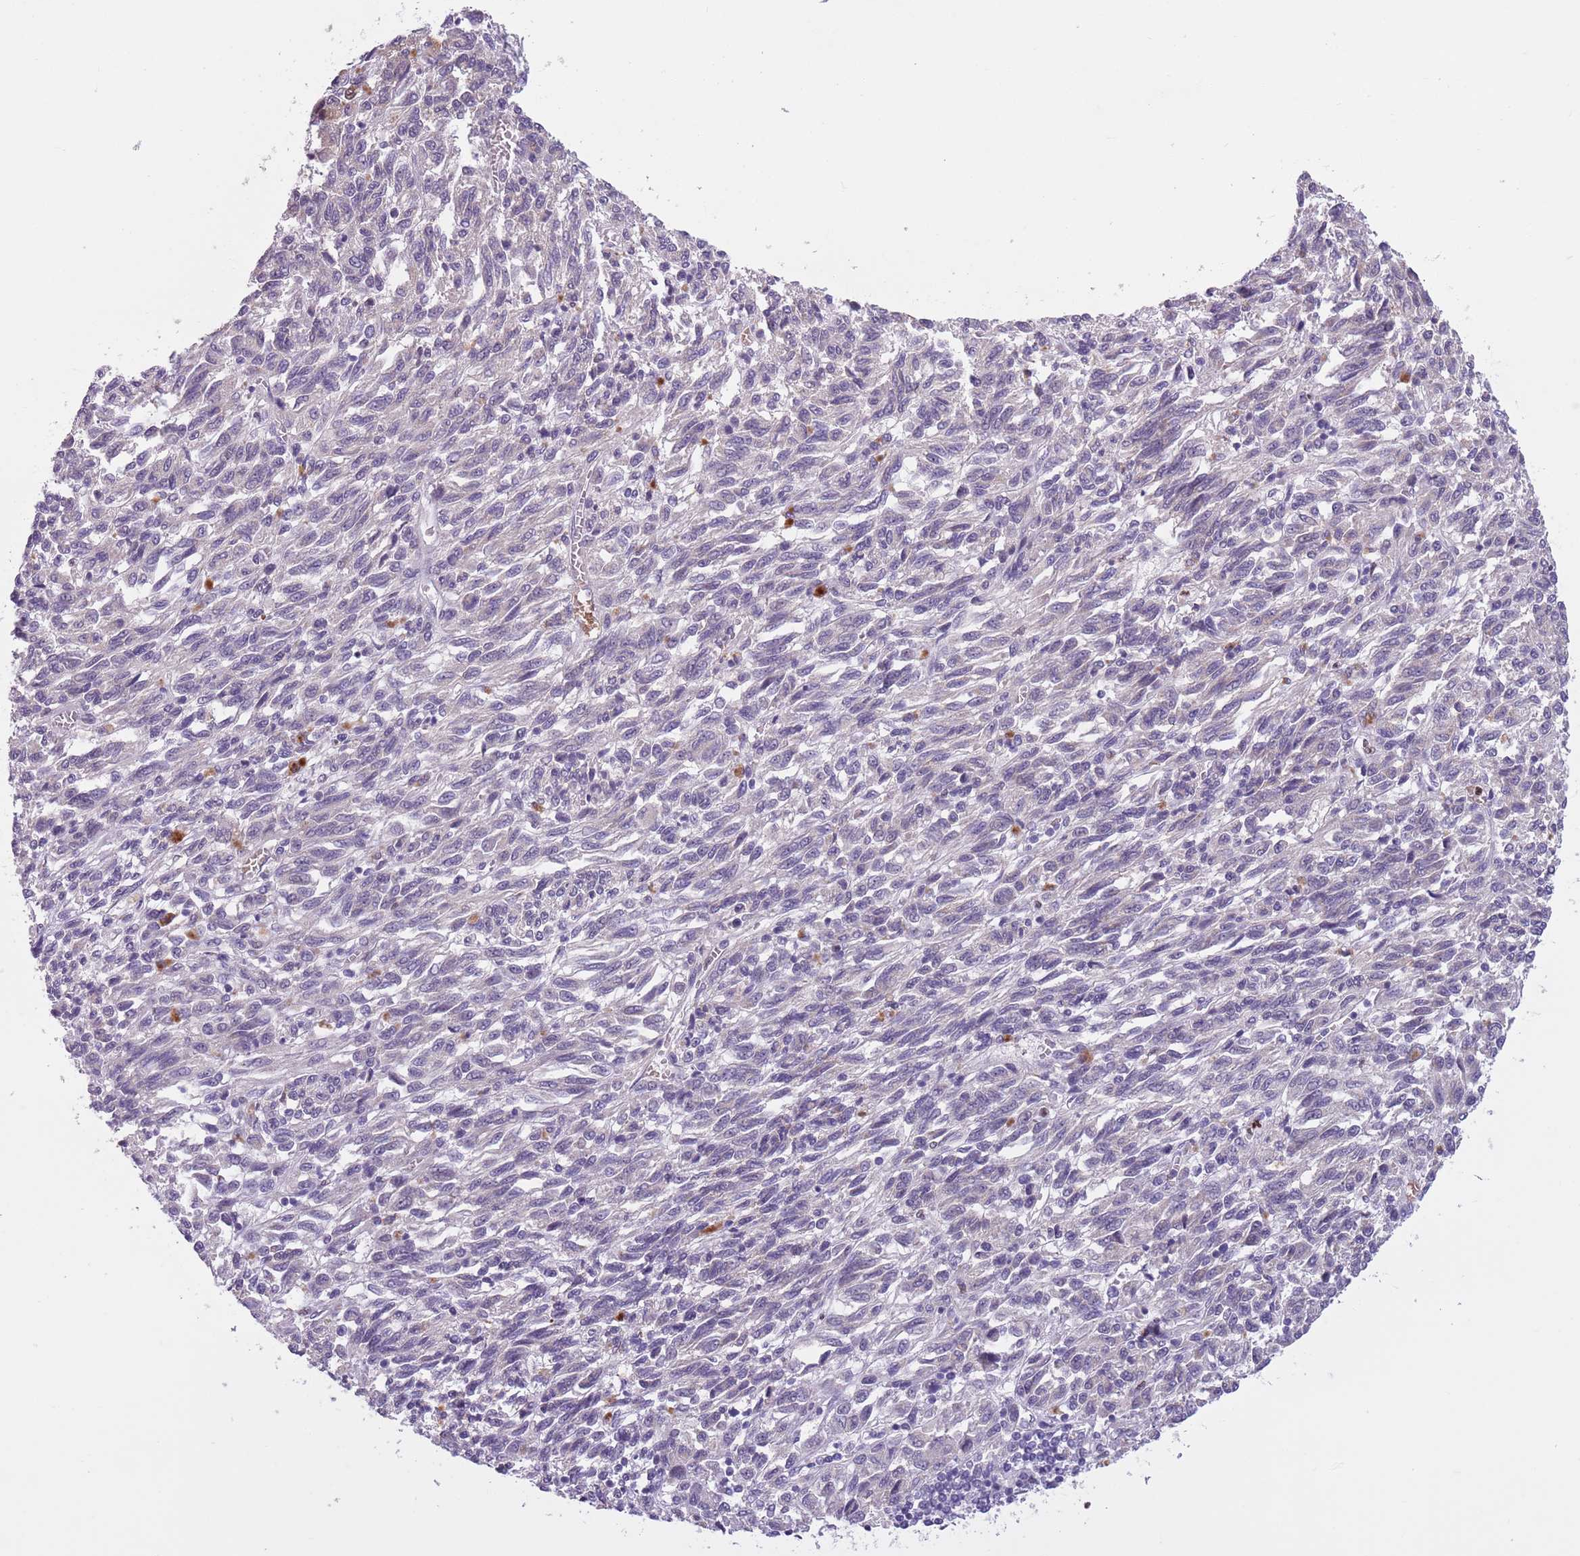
{"staining": {"intensity": "negative", "quantity": "none", "location": "none"}, "tissue": "melanoma", "cell_type": "Tumor cells", "image_type": "cancer", "snomed": [{"axis": "morphology", "description": "Malignant melanoma, Metastatic site"}, {"axis": "topography", "description": "Lung"}], "caption": "Immunohistochemistry image of human melanoma stained for a protein (brown), which displays no expression in tumor cells.", "gene": "ADCY7", "patient": {"sex": "male", "age": 64}}